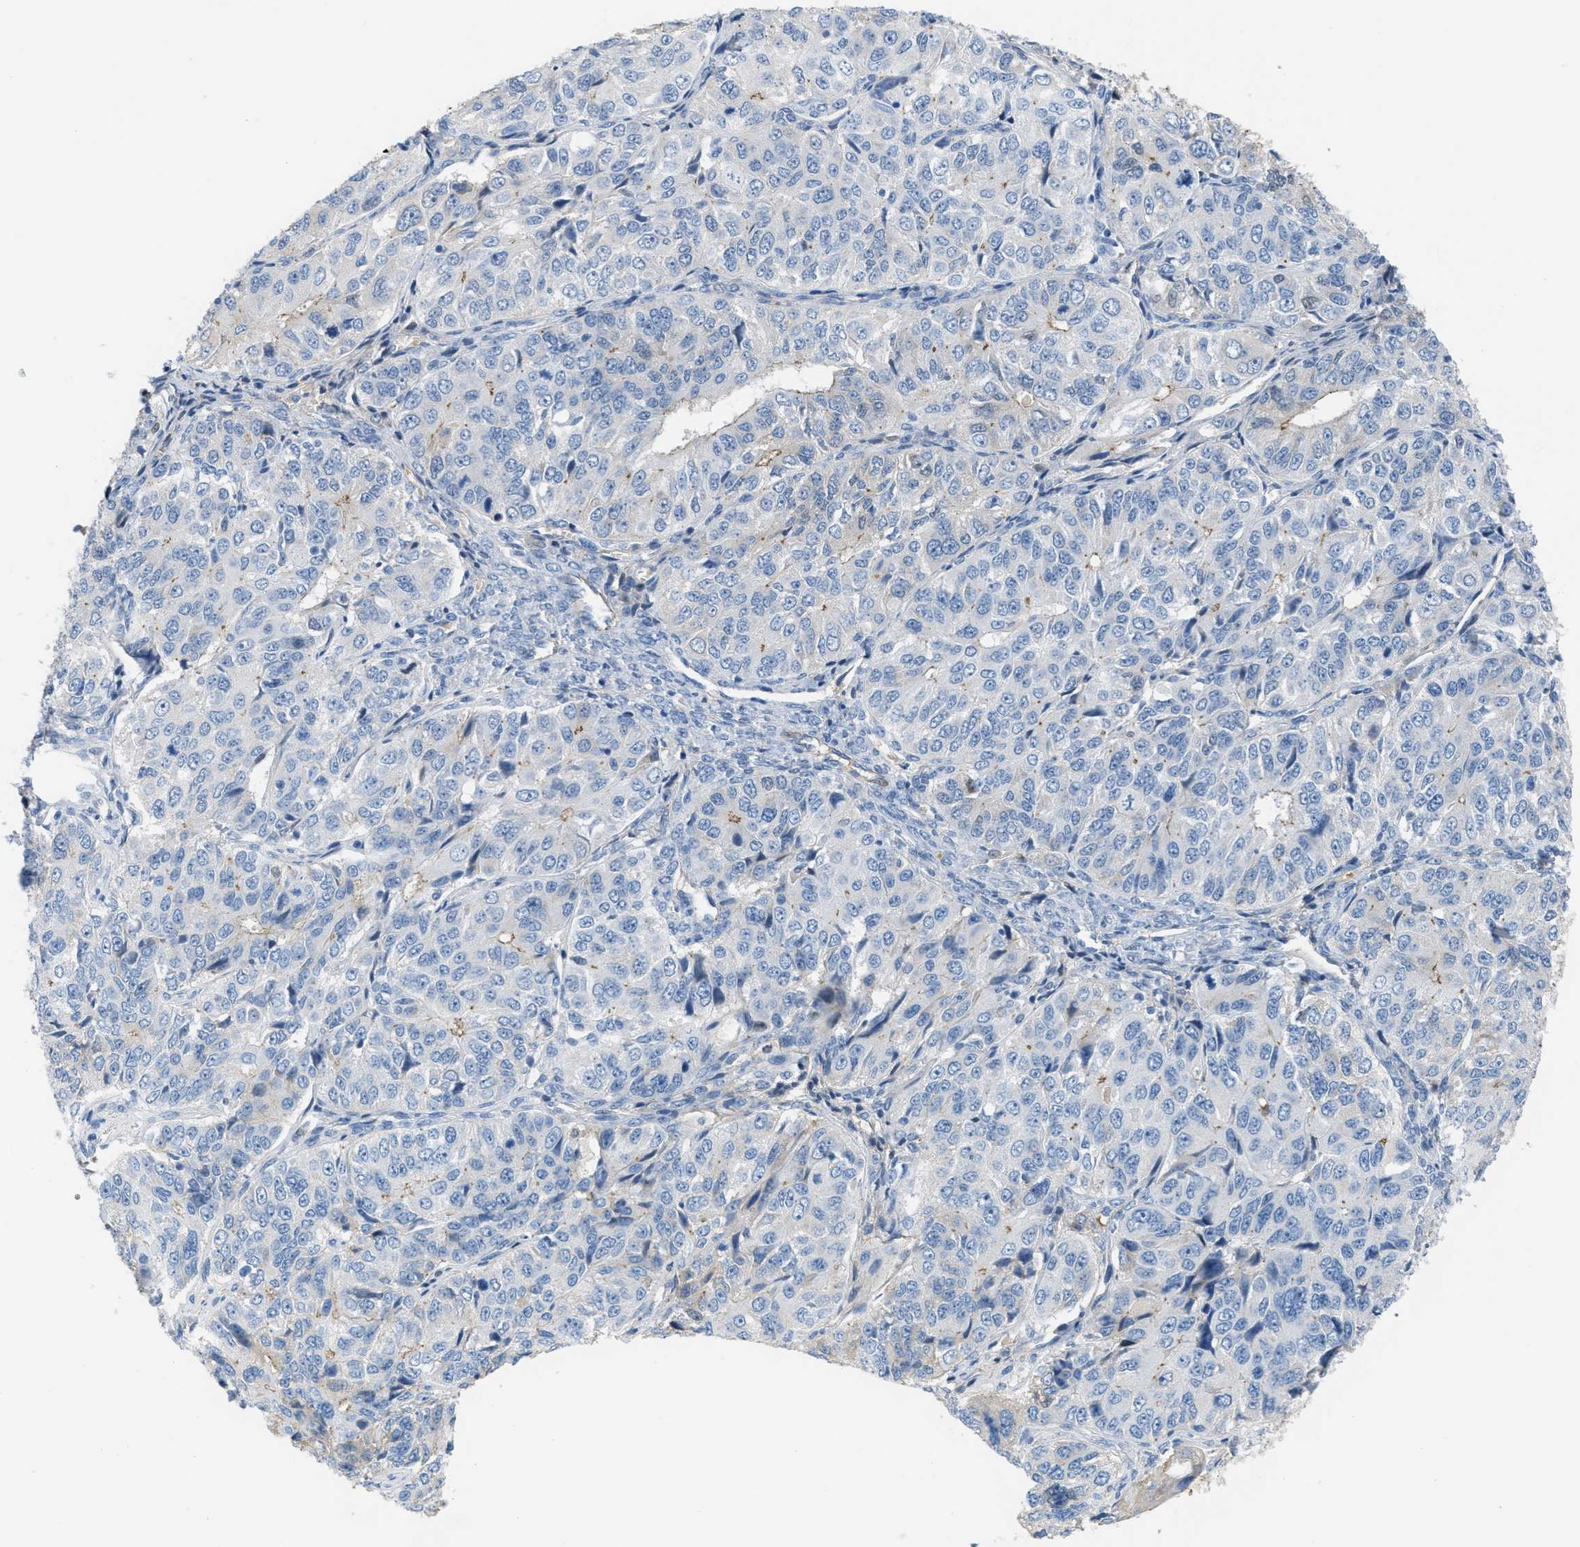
{"staining": {"intensity": "negative", "quantity": "none", "location": "none"}, "tissue": "ovarian cancer", "cell_type": "Tumor cells", "image_type": "cancer", "snomed": [{"axis": "morphology", "description": "Carcinoma, endometroid"}, {"axis": "topography", "description": "Ovary"}], "caption": "Immunohistochemistry of ovarian cancer shows no staining in tumor cells.", "gene": "CRB3", "patient": {"sex": "female", "age": 51}}